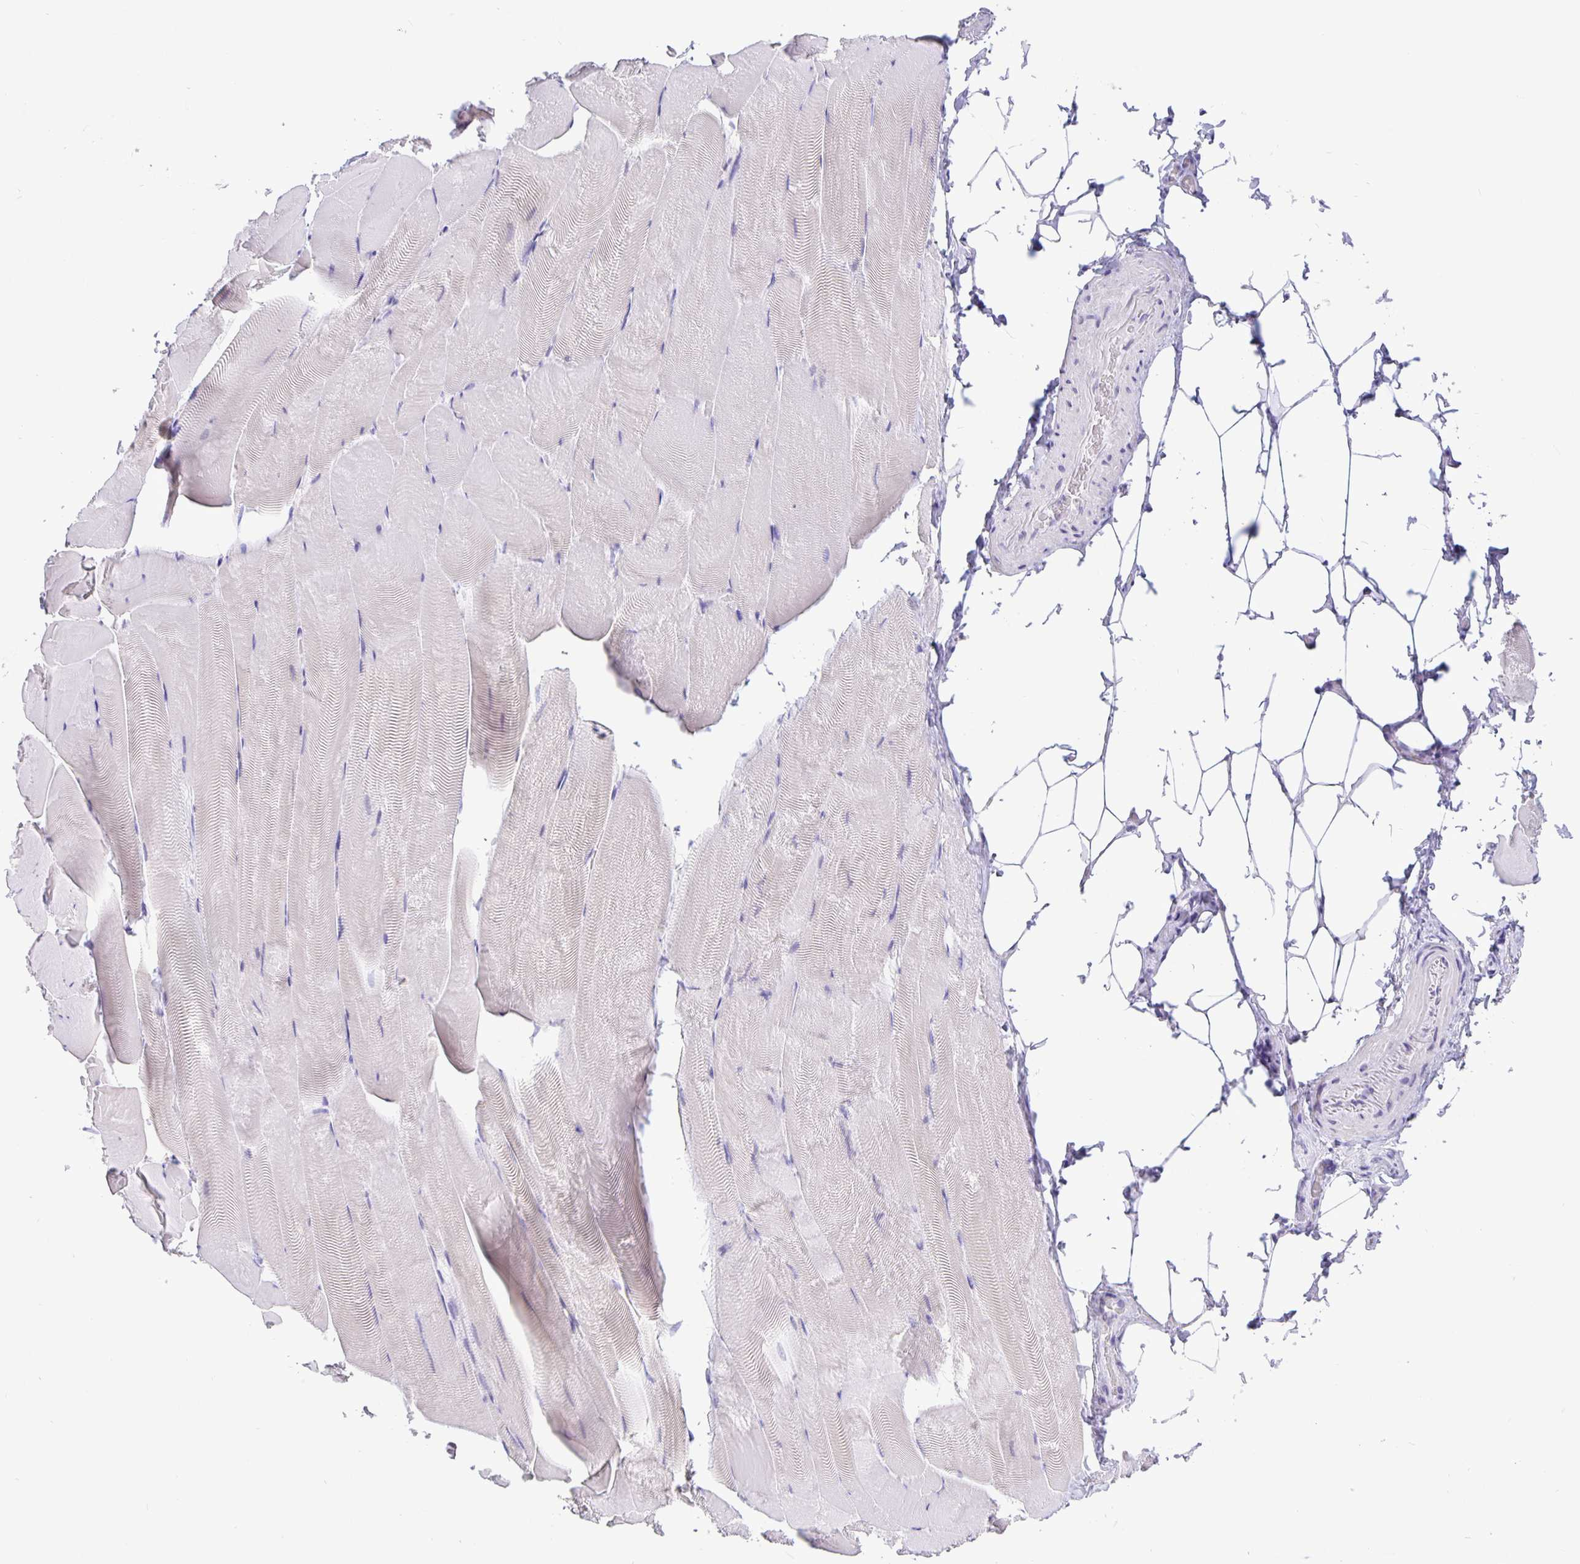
{"staining": {"intensity": "negative", "quantity": "none", "location": "none"}, "tissue": "skeletal muscle", "cell_type": "Myocytes", "image_type": "normal", "snomed": [{"axis": "morphology", "description": "Normal tissue, NOS"}, {"axis": "topography", "description": "Skeletal muscle"}], "caption": "IHC micrograph of normal skeletal muscle: human skeletal muscle stained with DAB (3,3'-diaminobenzidine) demonstrates no significant protein staining in myocytes.", "gene": "ERMN", "patient": {"sex": "female", "age": 64}}